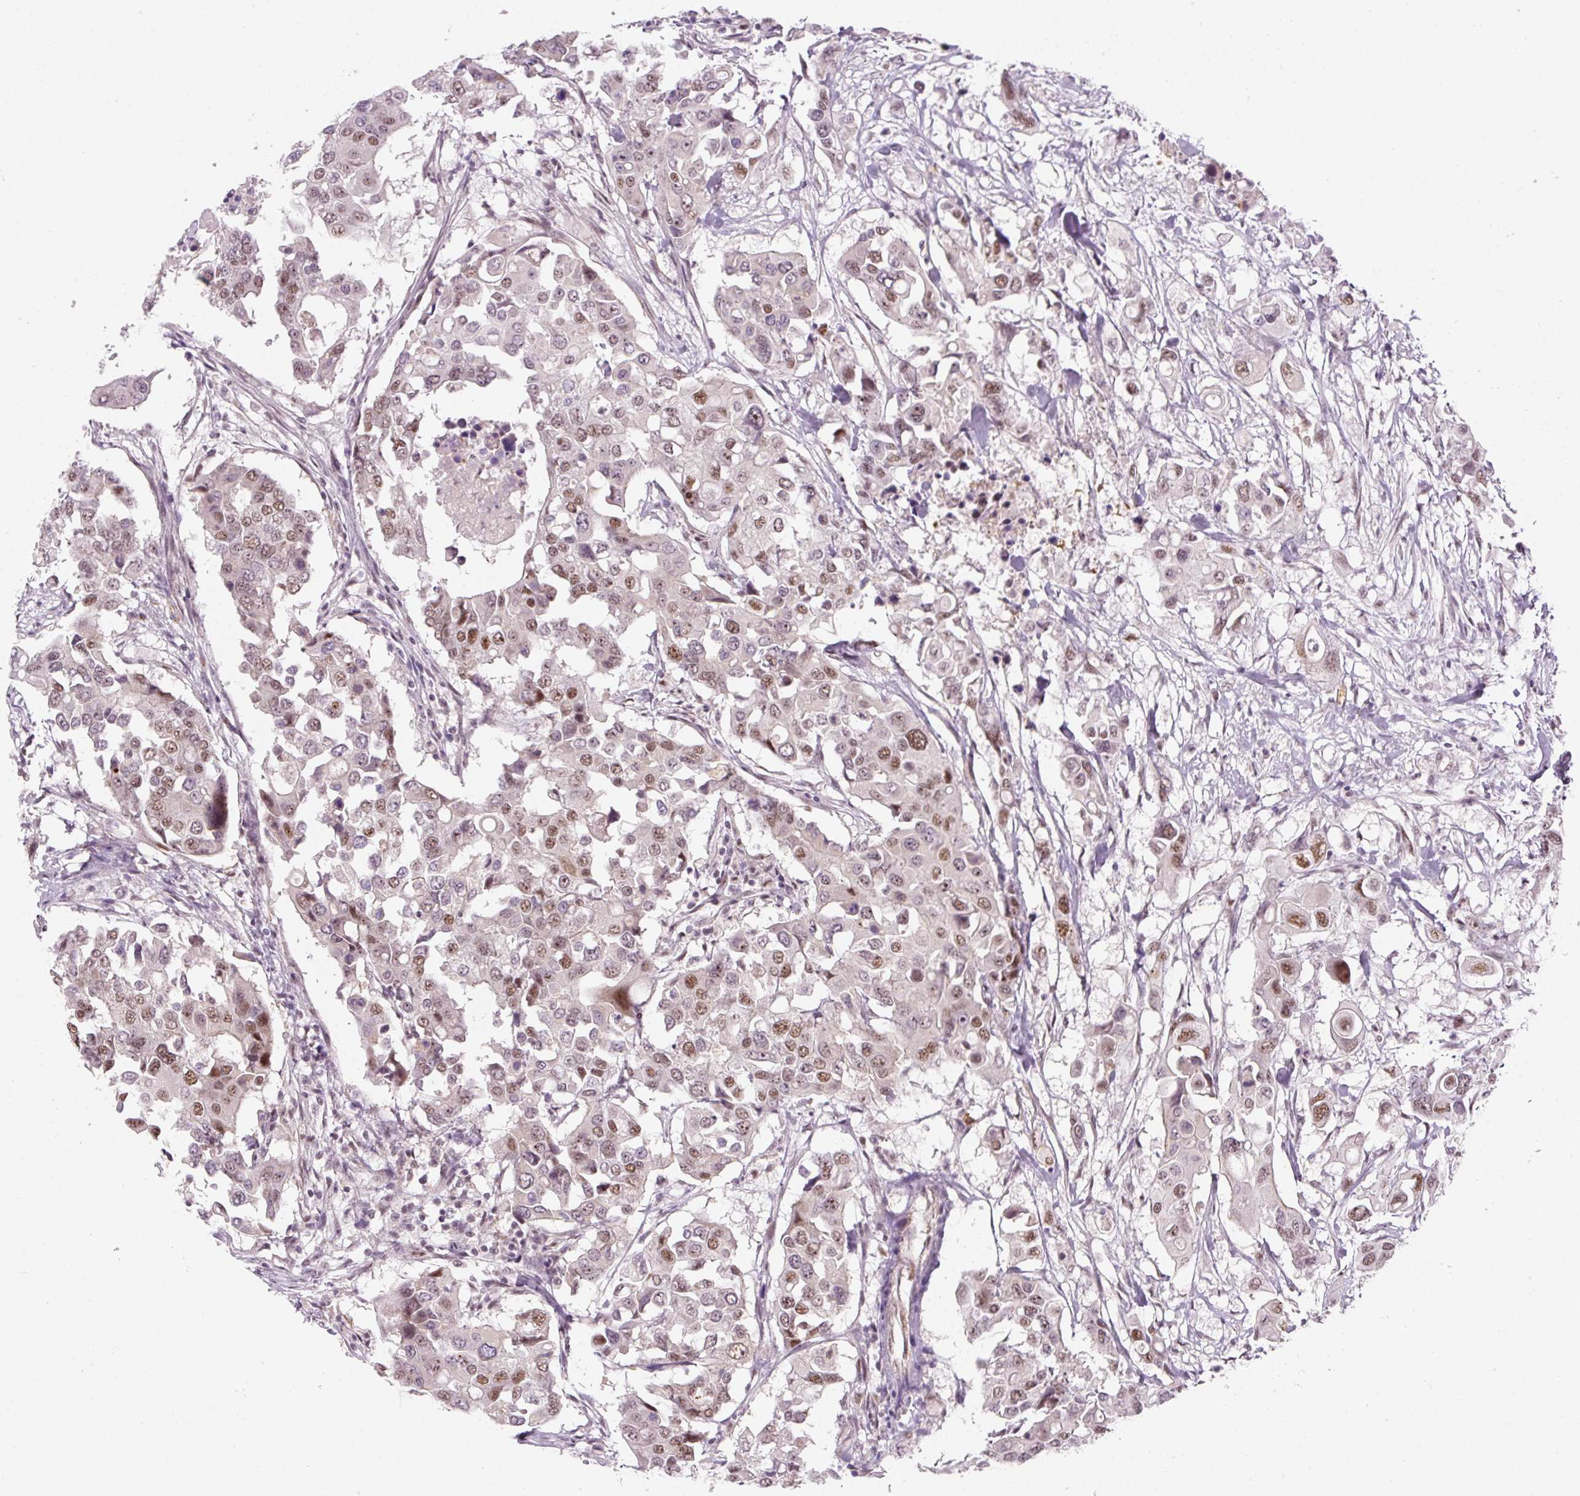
{"staining": {"intensity": "moderate", "quantity": ">75%", "location": "nuclear"}, "tissue": "colorectal cancer", "cell_type": "Tumor cells", "image_type": "cancer", "snomed": [{"axis": "morphology", "description": "Adenocarcinoma, NOS"}, {"axis": "topography", "description": "Colon"}], "caption": "Colorectal cancer stained with DAB (3,3'-diaminobenzidine) immunohistochemistry reveals medium levels of moderate nuclear positivity in about >75% of tumor cells.", "gene": "U2AF2", "patient": {"sex": "male", "age": 77}}